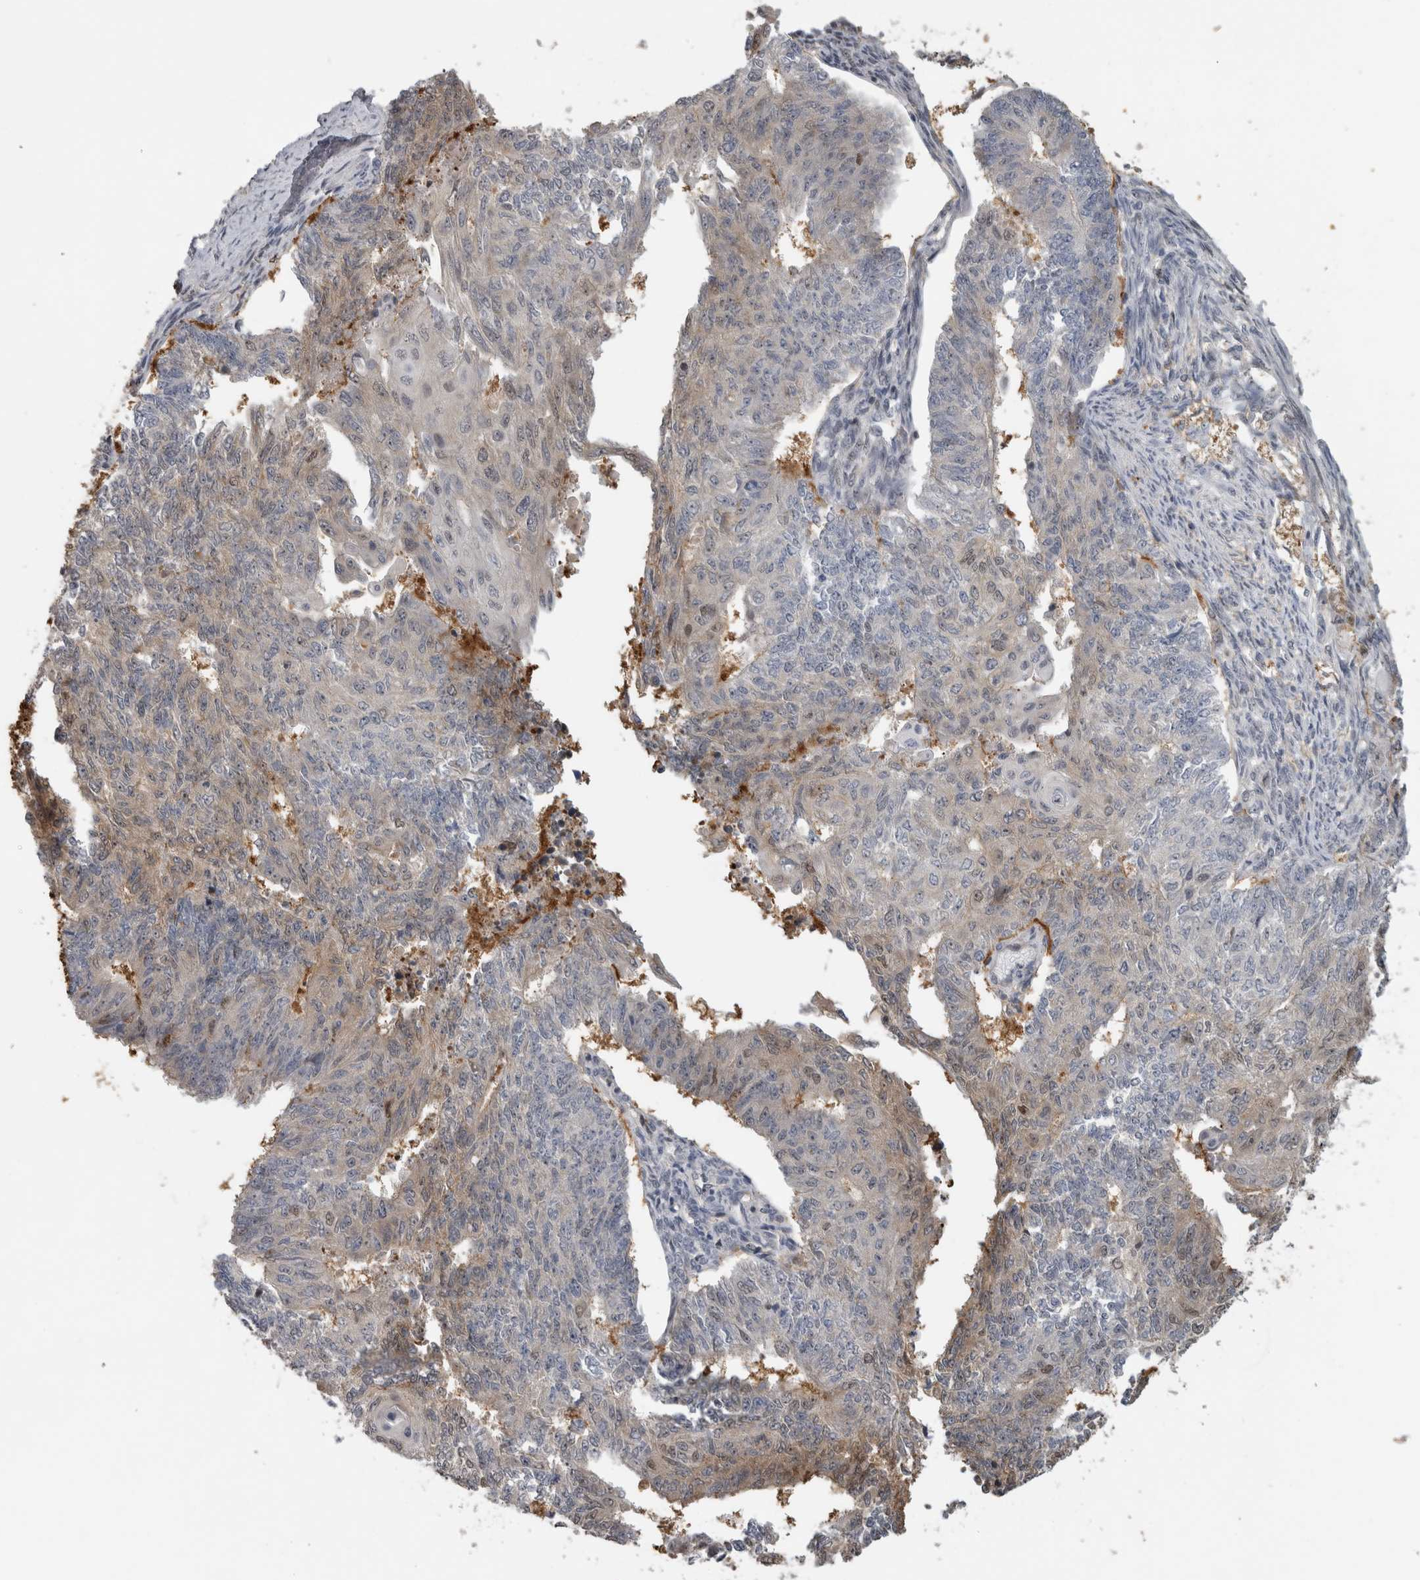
{"staining": {"intensity": "weak", "quantity": "<25%", "location": "cytoplasmic/membranous"}, "tissue": "endometrial cancer", "cell_type": "Tumor cells", "image_type": "cancer", "snomed": [{"axis": "morphology", "description": "Adenocarcinoma, NOS"}, {"axis": "topography", "description": "Endometrium"}], "caption": "There is no significant positivity in tumor cells of adenocarcinoma (endometrial). (DAB (3,3'-diaminobenzidine) IHC, high magnification).", "gene": "USH1G", "patient": {"sex": "female", "age": 32}}